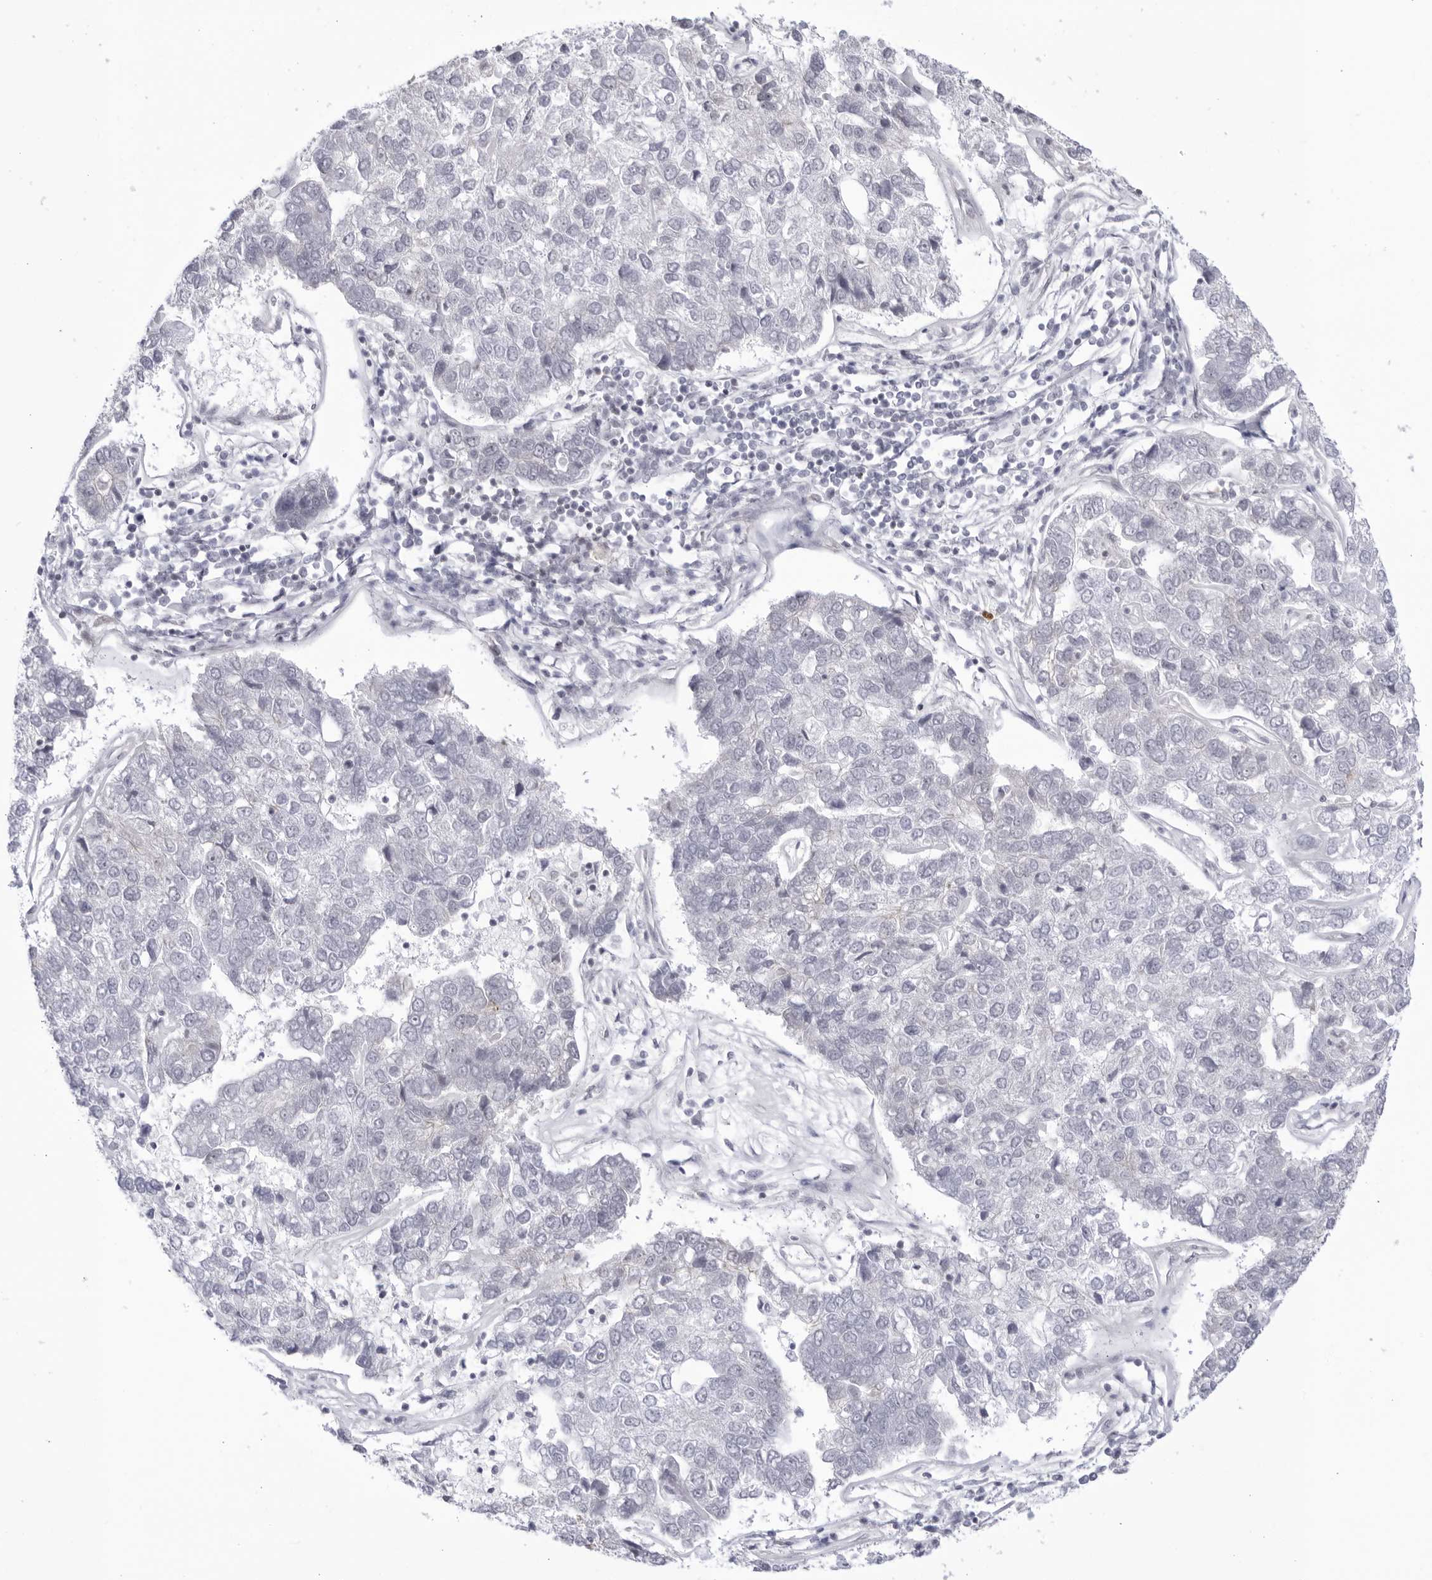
{"staining": {"intensity": "negative", "quantity": "none", "location": "none"}, "tissue": "pancreatic cancer", "cell_type": "Tumor cells", "image_type": "cancer", "snomed": [{"axis": "morphology", "description": "Adenocarcinoma, NOS"}, {"axis": "topography", "description": "Pancreas"}], "caption": "Immunohistochemistry photomicrograph of human pancreatic adenocarcinoma stained for a protein (brown), which shows no staining in tumor cells.", "gene": "CNBD1", "patient": {"sex": "female", "age": 61}}